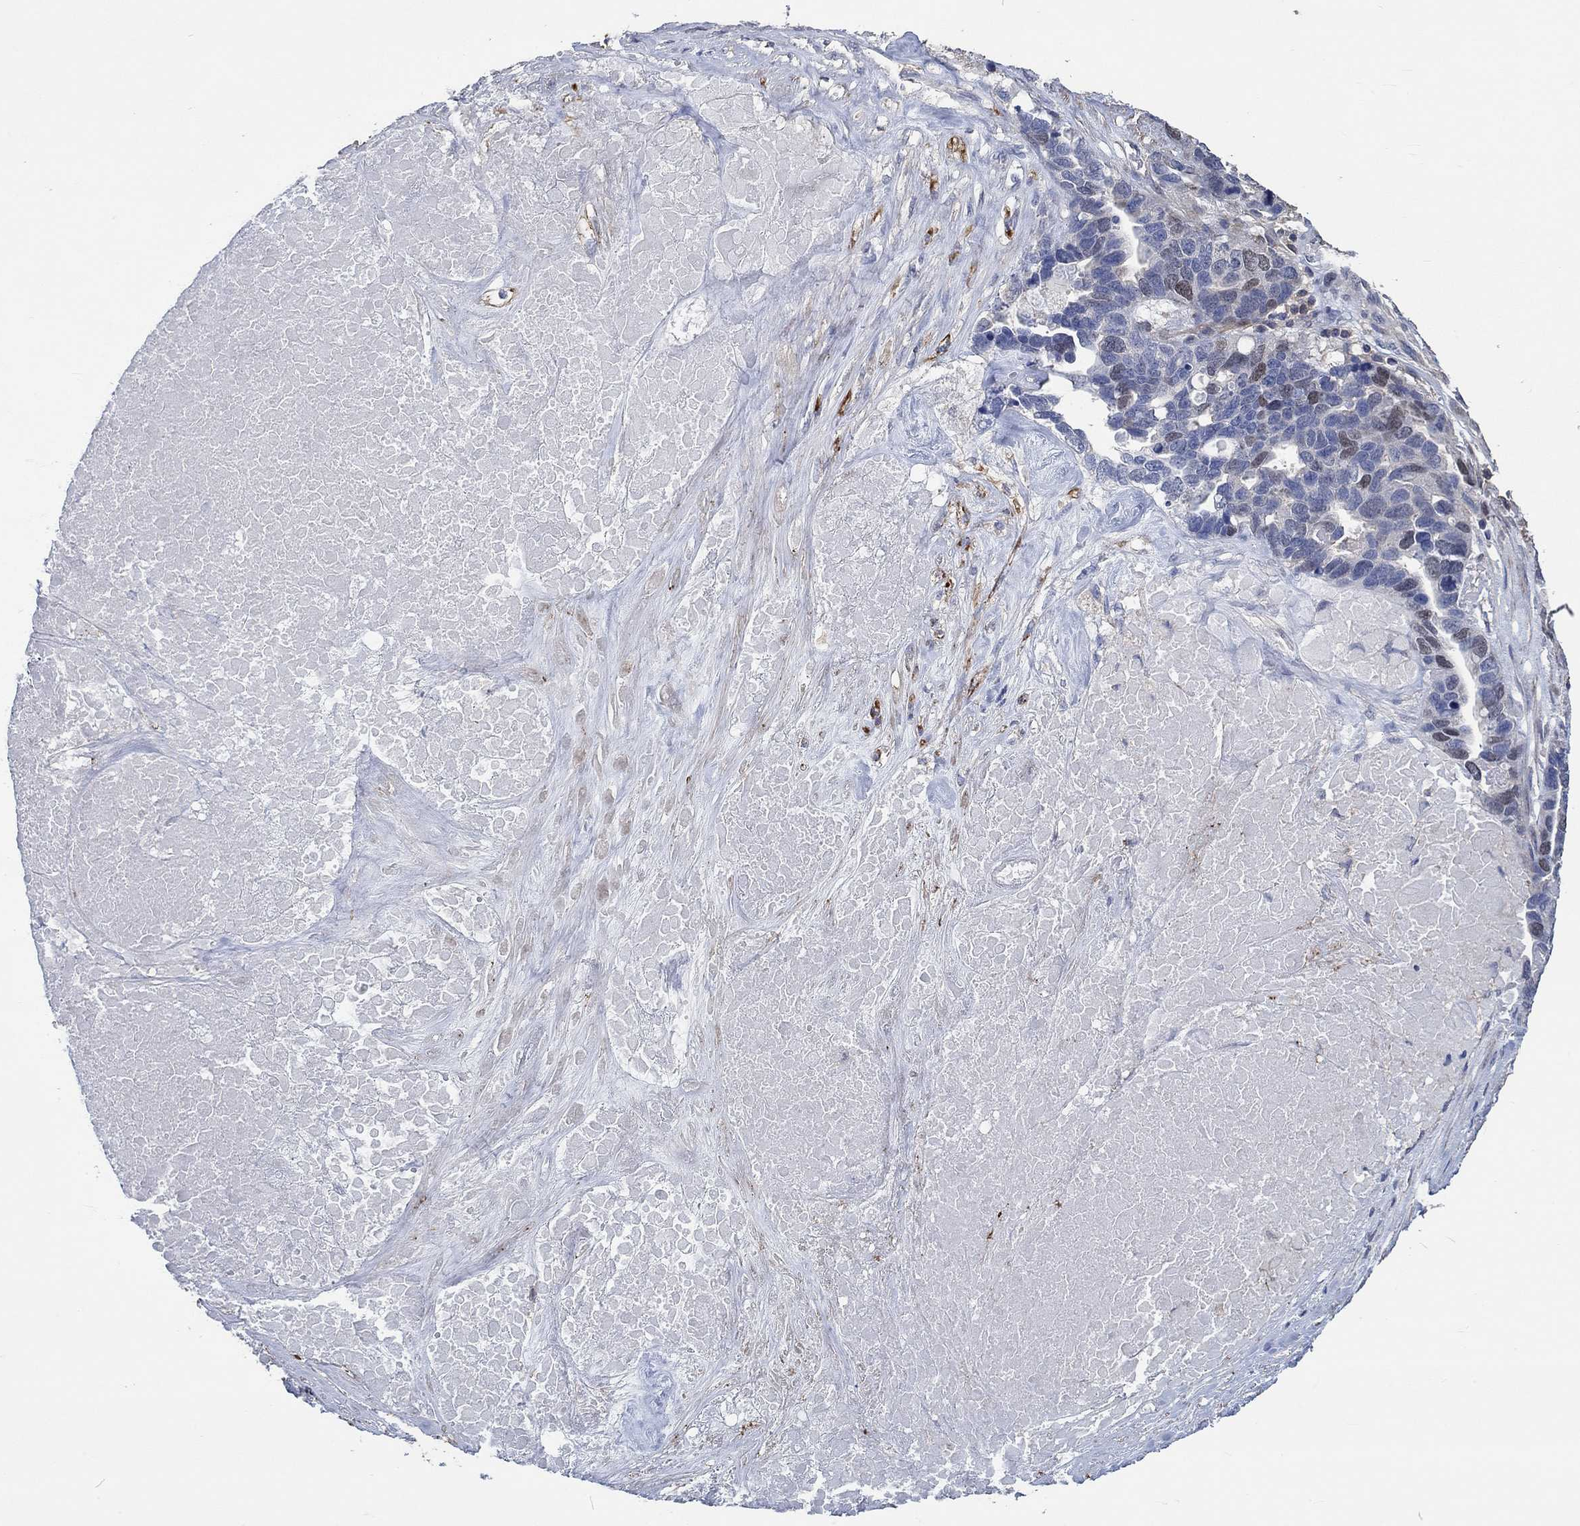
{"staining": {"intensity": "weak", "quantity": "<25%", "location": "nuclear"}, "tissue": "ovarian cancer", "cell_type": "Tumor cells", "image_type": "cancer", "snomed": [{"axis": "morphology", "description": "Cystadenocarcinoma, serous, NOS"}, {"axis": "topography", "description": "Ovary"}], "caption": "High power microscopy photomicrograph of an immunohistochemistry micrograph of ovarian serous cystadenocarcinoma, revealing no significant staining in tumor cells.", "gene": "TNFAIP8L3", "patient": {"sex": "female", "age": 54}}